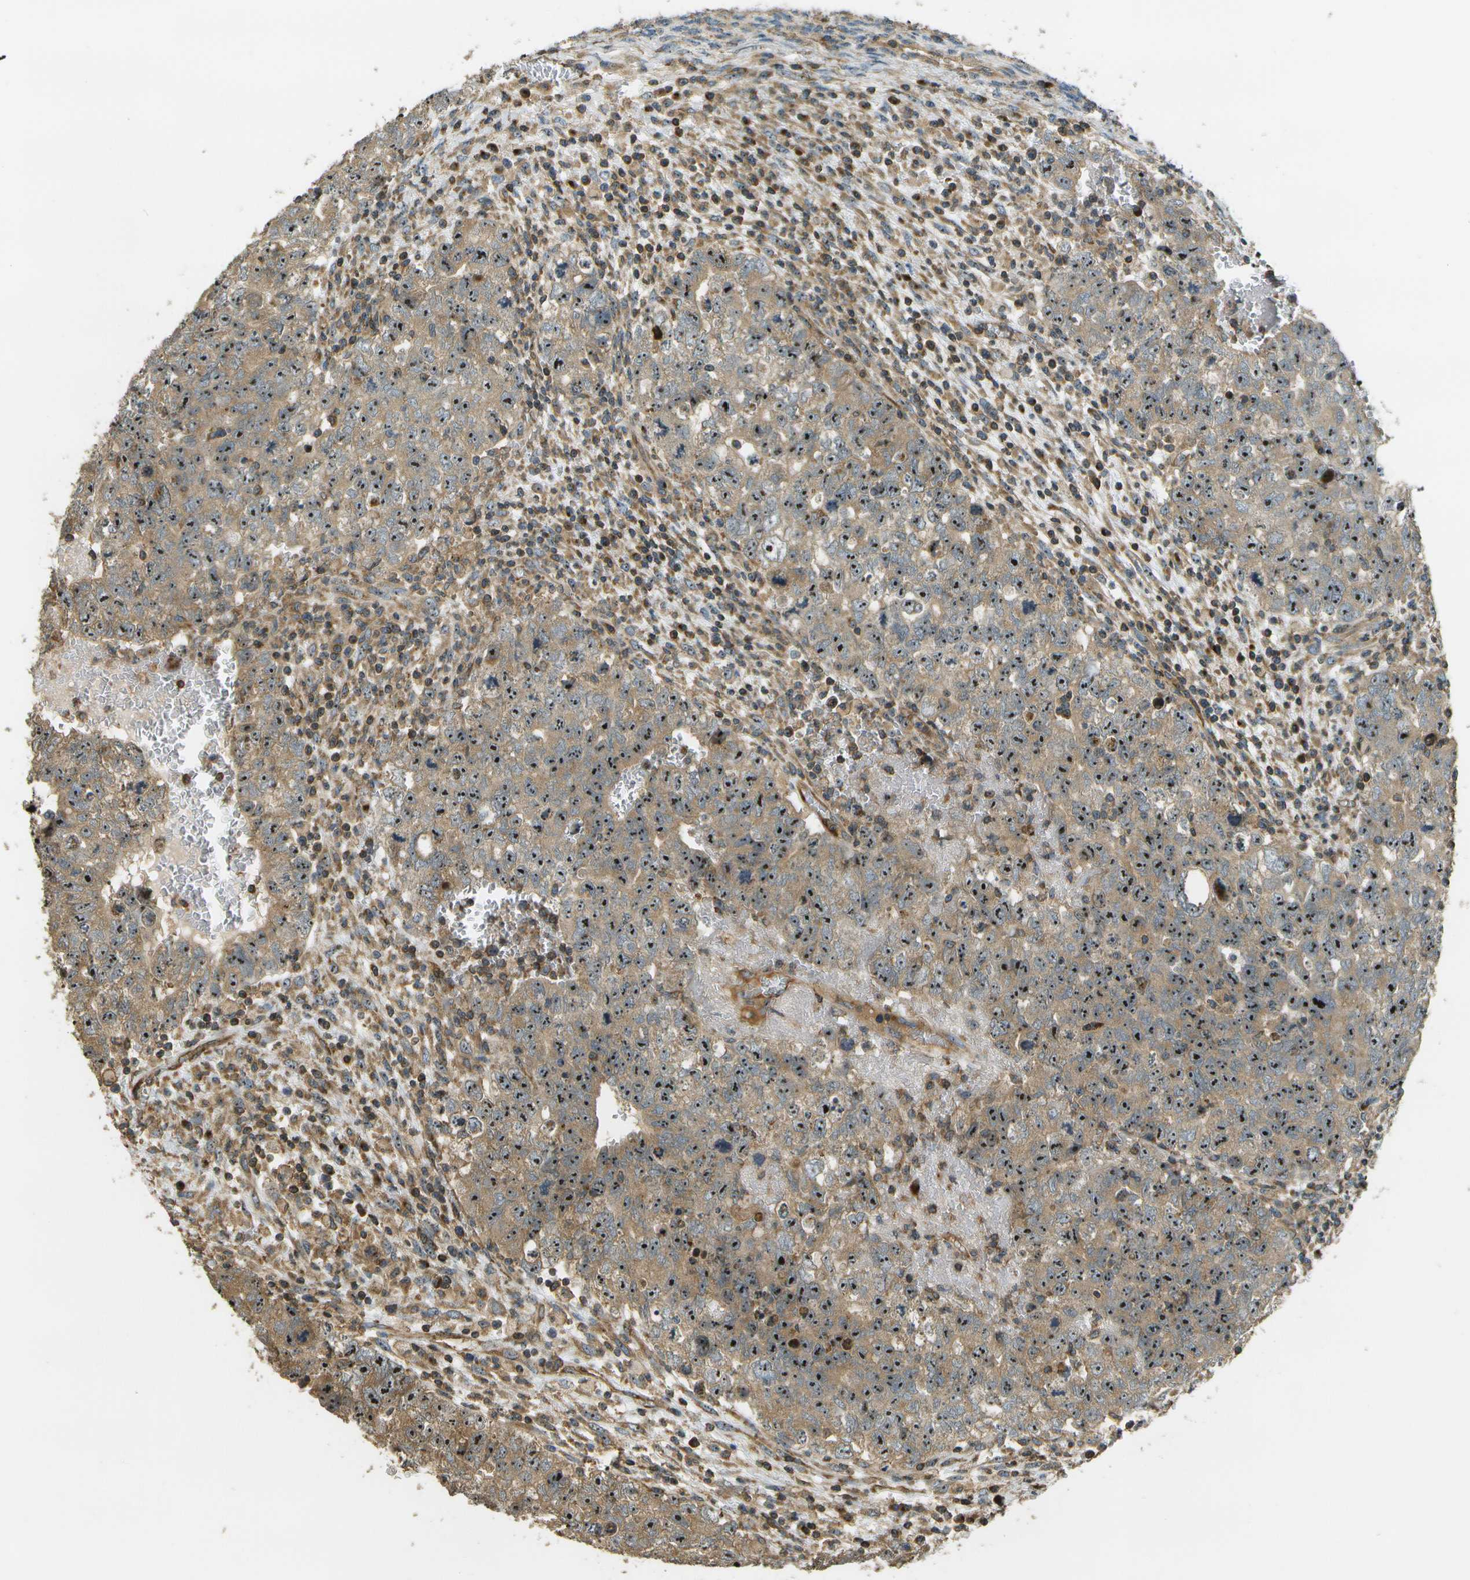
{"staining": {"intensity": "strong", "quantity": ">75%", "location": "cytoplasmic/membranous,nuclear"}, "tissue": "testis cancer", "cell_type": "Tumor cells", "image_type": "cancer", "snomed": [{"axis": "morphology", "description": "Seminoma, NOS"}, {"axis": "morphology", "description": "Carcinoma, Embryonal, NOS"}, {"axis": "topography", "description": "Testis"}], "caption": "Testis cancer was stained to show a protein in brown. There is high levels of strong cytoplasmic/membranous and nuclear expression in approximately >75% of tumor cells.", "gene": "LRP12", "patient": {"sex": "male", "age": 38}}